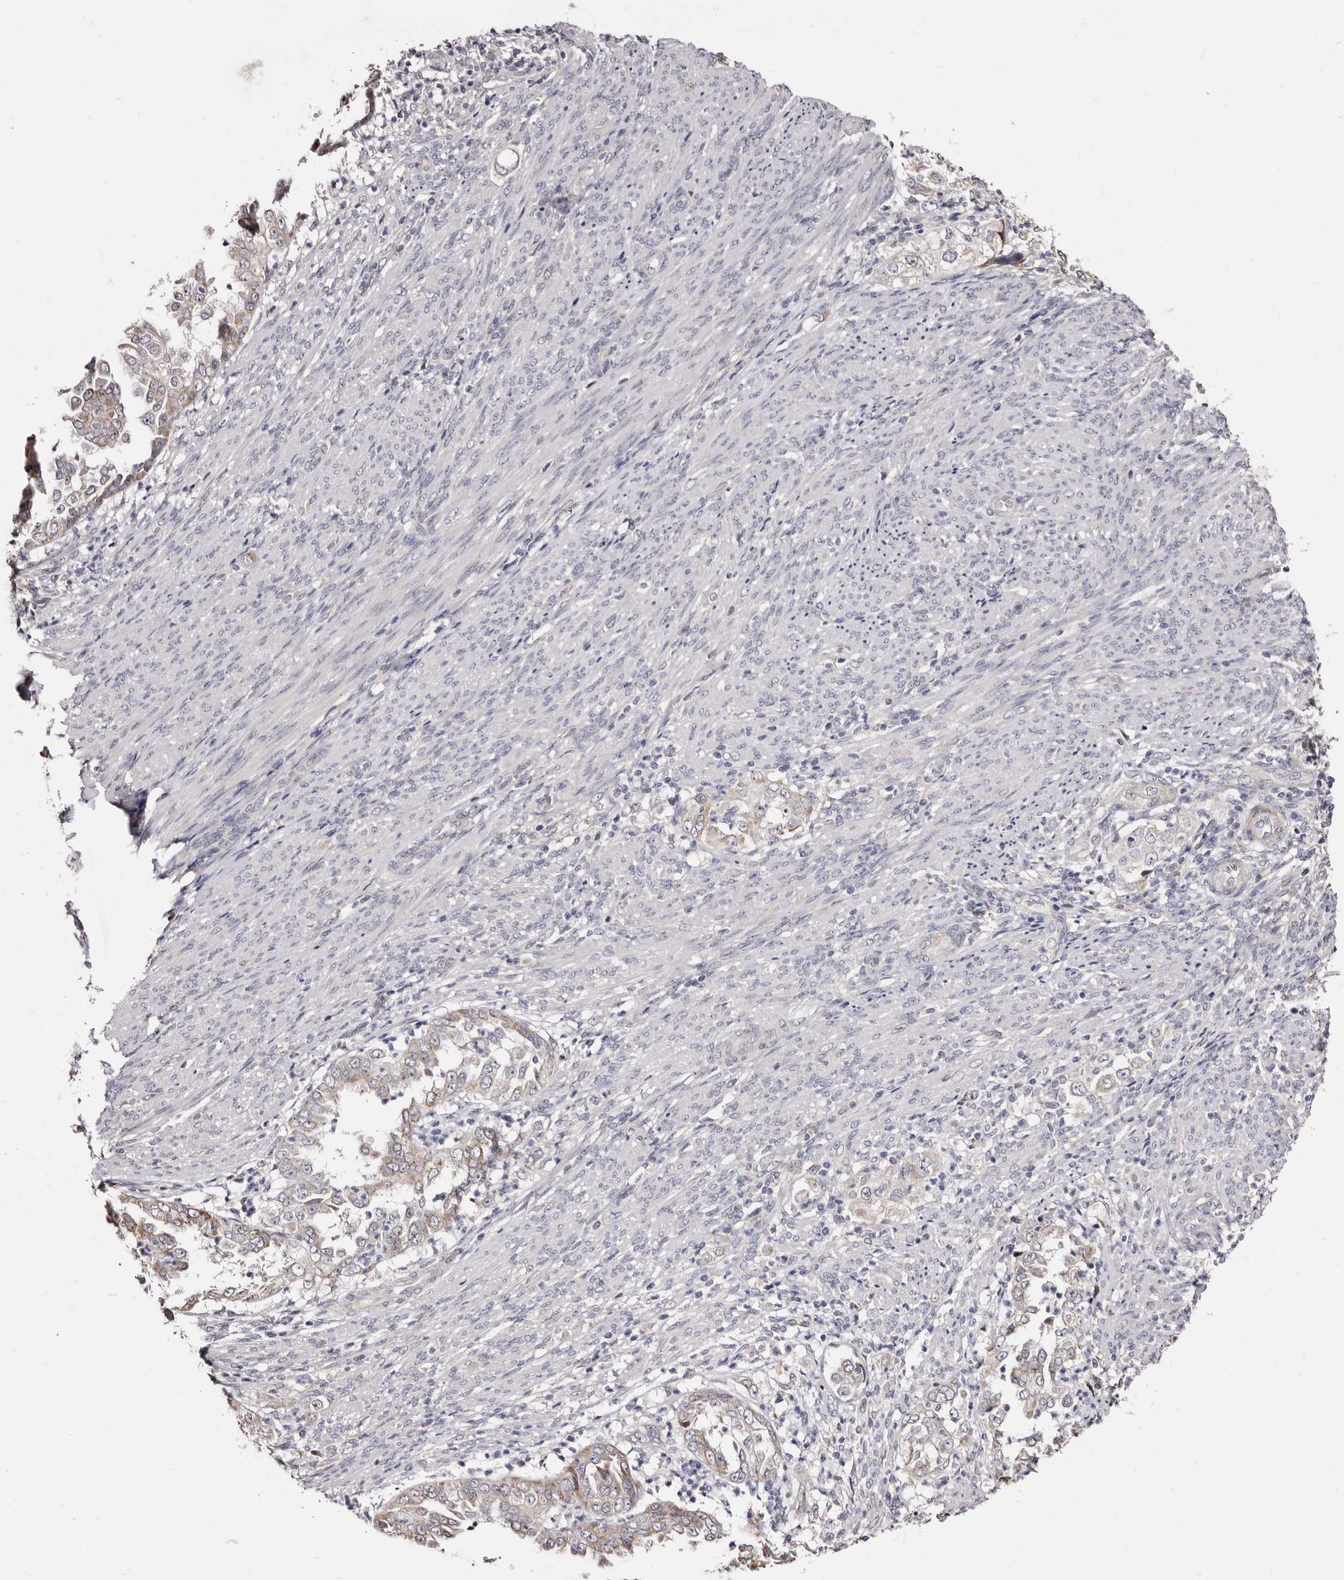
{"staining": {"intensity": "weak", "quantity": "<25%", "location": "cytoplasmic/membranous"}, "tissue": "endometrial cancer", "cell_type": "Tumor cells", "image_type": "cancer", "snomed": [{"axis": "morphology", "description": "Adenocarcinoma, NOS"}, {"axis": "topography", "description": "Endometrium"}], "caption": "Tumor cells are negative for protein expression in human adenocarcinoma (endometrial).", "gene": "PTAFR", "patient": {"sex": "female", "age": 85}}